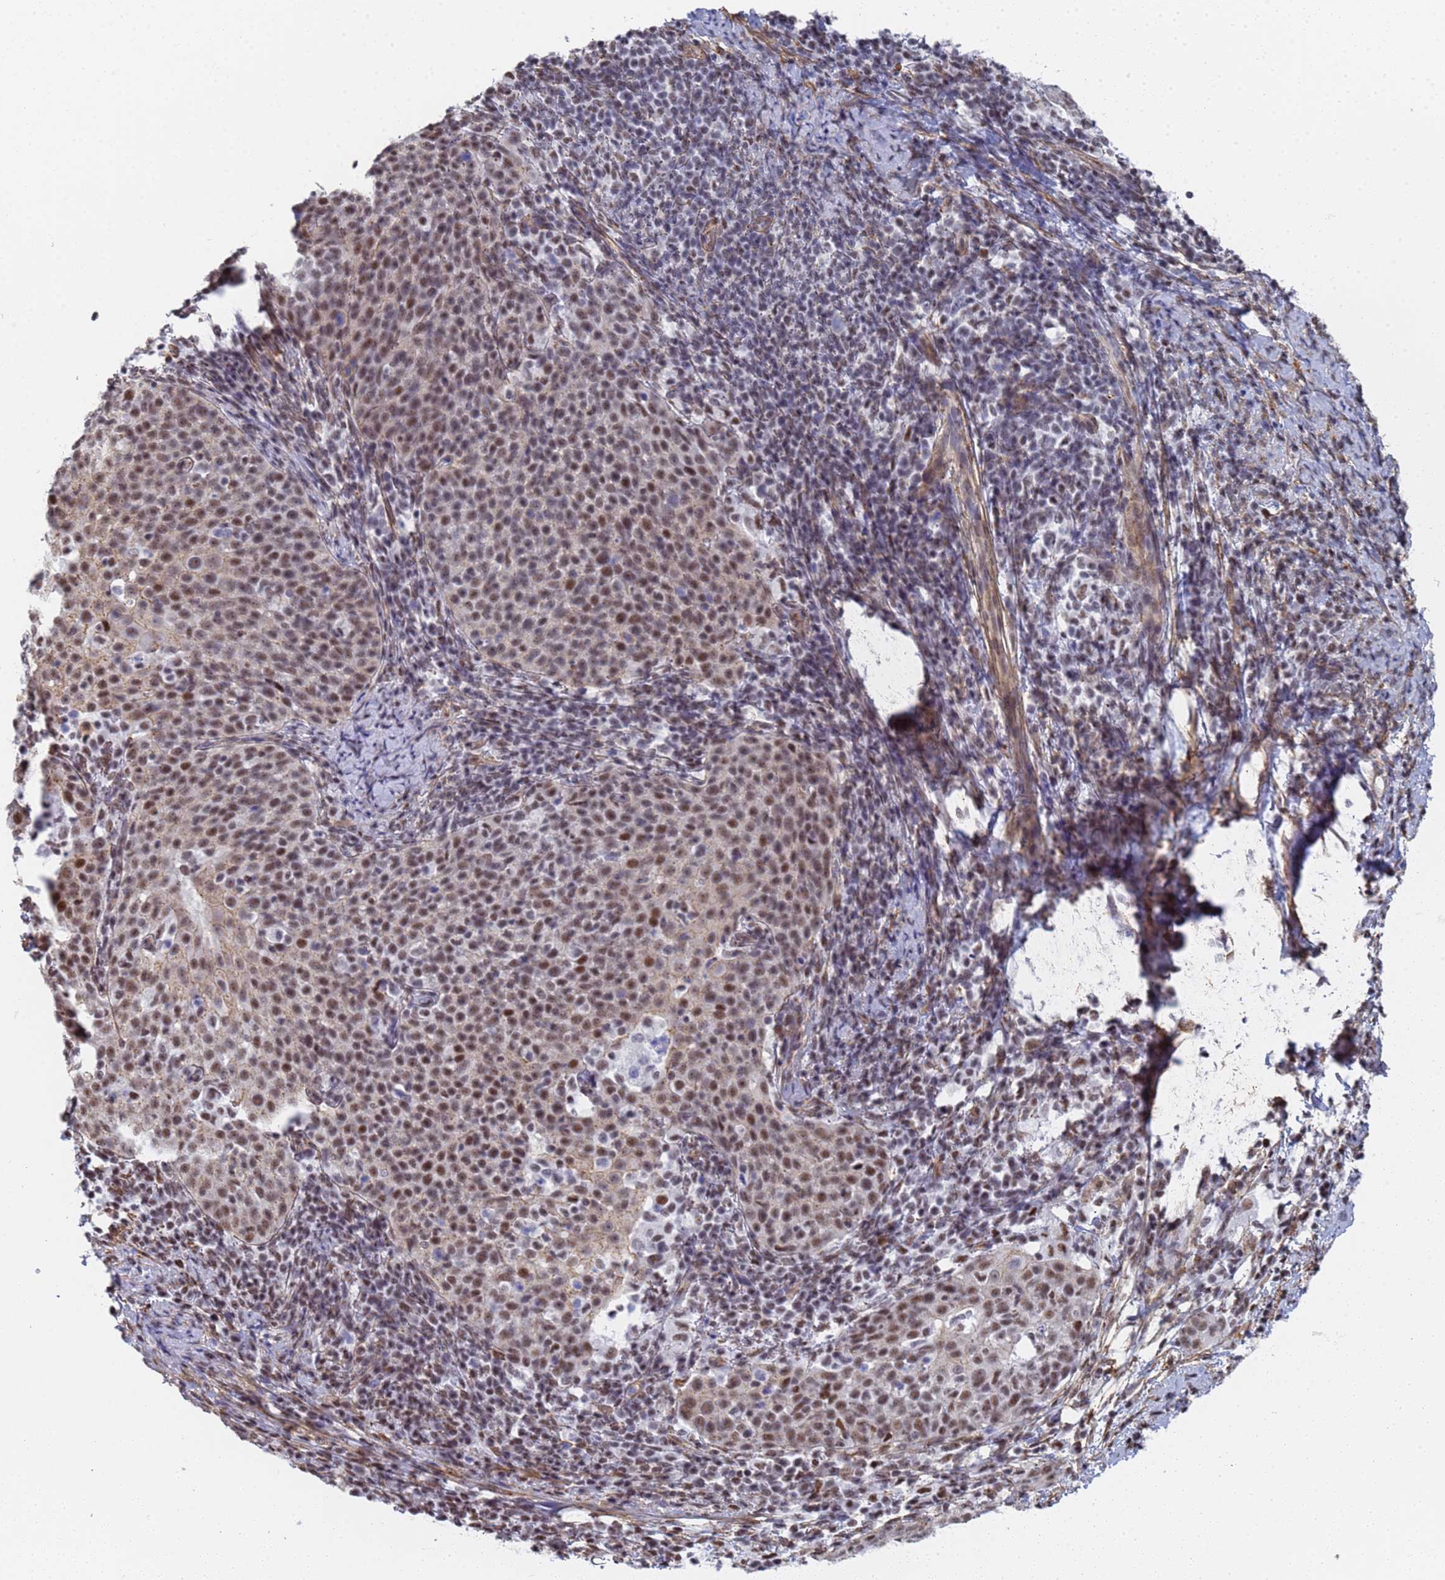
{"staining": {"intensity": "moderate", "quantity": ">75%", "location": "nuclear"}, "tissue": "cervical cancer", "cell_type": "Tumor cells", "image_type": "cancer", "snomed": [{"axis": "morphology", "description": "Squamous cell carcinoma, NOS"}, {"axis": "topography", "description": "Cervix"}], "caption": "The histopathology image displays immunohistochemical staining of cervical cancer (squamous cell carcinoma). There is moderate nuclear positivity is seen in about >75% of tumor cells.", "gene": "PRRT4", "patient": {"sex": "female", "age": 57}}